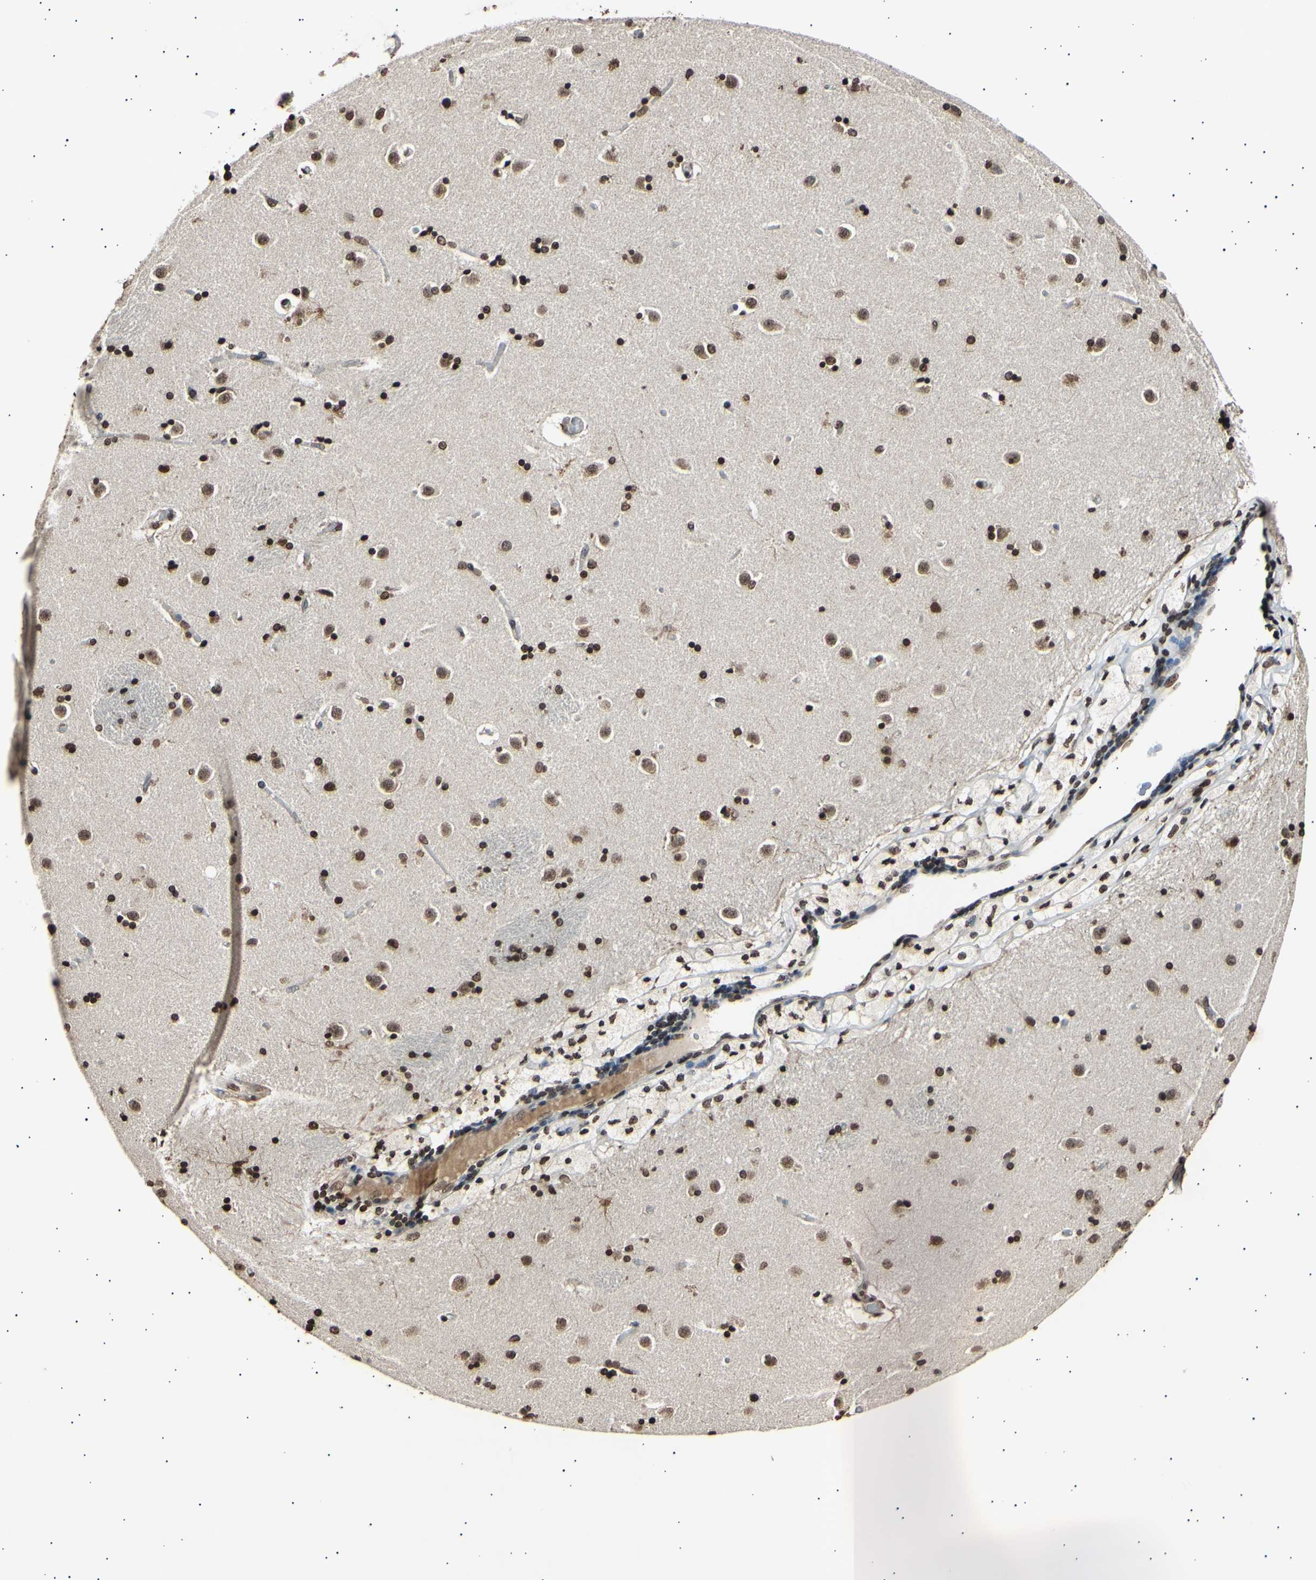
{"staining": {"intensity": "moderate", "quantity": ">75%", "location": "nuclear"}, "tissue": "caudate", "cell_type": "Glial cells", "image_type": "normal", "snomed": [{"axis": "morphology", "description": "Normal tissue, NOS"}, {"axis": "topography", "description": "Lateral ventricle wall"}], "caption": "Brown immunohistochemical staining in unremarkable human caudate shows moderate nuclear staining in approximately >75% of glial cells. The staining is performed using DAB (3,3'-diaminobenzidine) brown chromogen to label protein expression. The nuclei are counter-stained blue using hematoxylin.", "gene": "ANAPC7", "patient": {"sex": "female", "age": 54}}